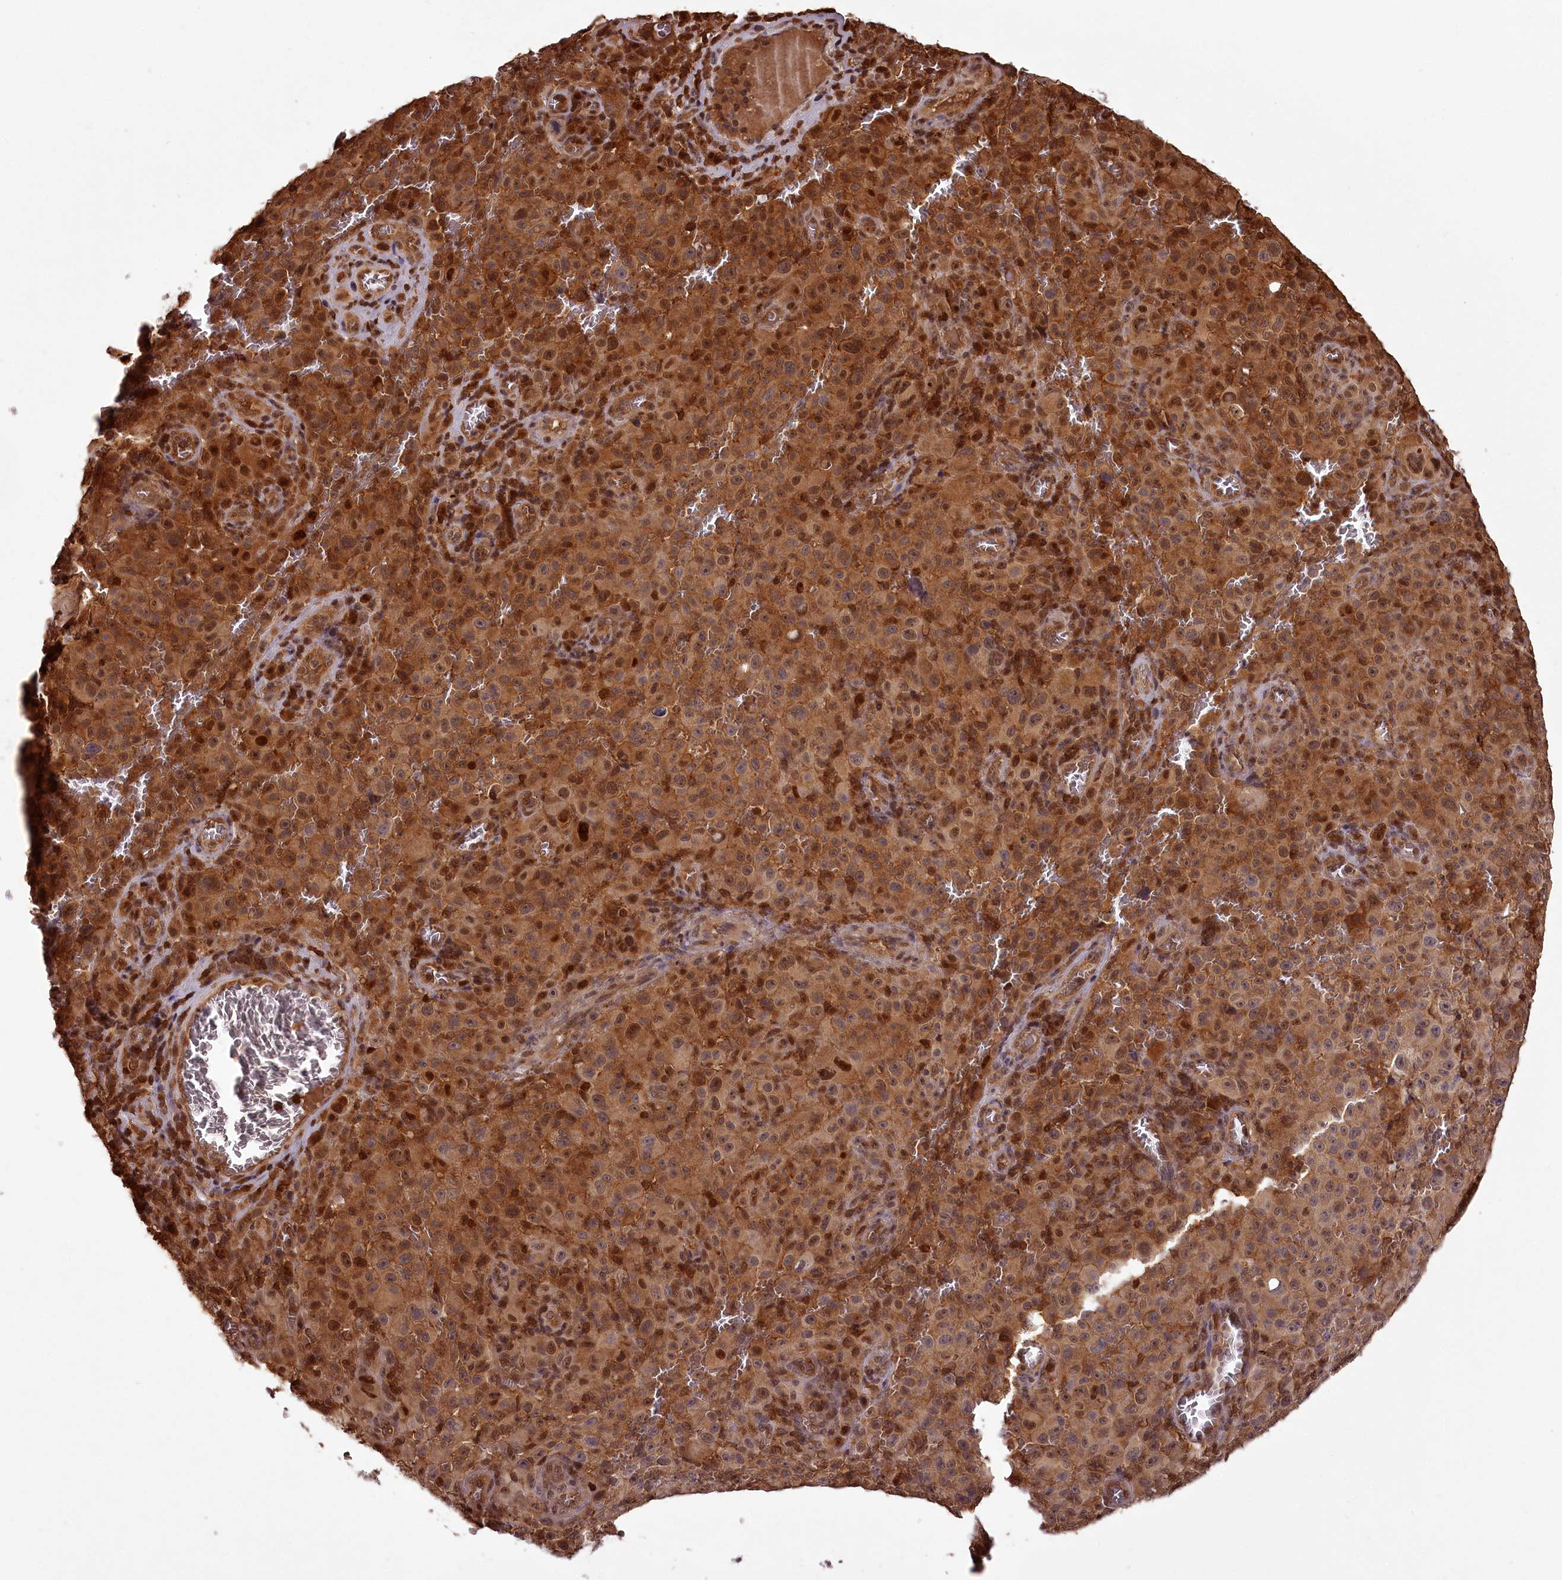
{"staining": {"intensity": "moderate", "quantity": ">75%", "location": "cytoplasmic/membranous,nuclear"}, "tissue": "melanoma", "cell_type": "Tumor cells", "image_type": "cancer", "snomed": [{"axis": "morphology", "description": "Malignant melanoma, NOS"}, {"axis": "topography", "description": "Skin"}], "caption": "Melanoma stained with DAB IHC exhibits medium levels of moderate cytoplasmic/membranous and nuclear positivity in about >75% of tumor cells.", "gene": "NPRL2", "patient": {"sex": "female", "age": 82}}